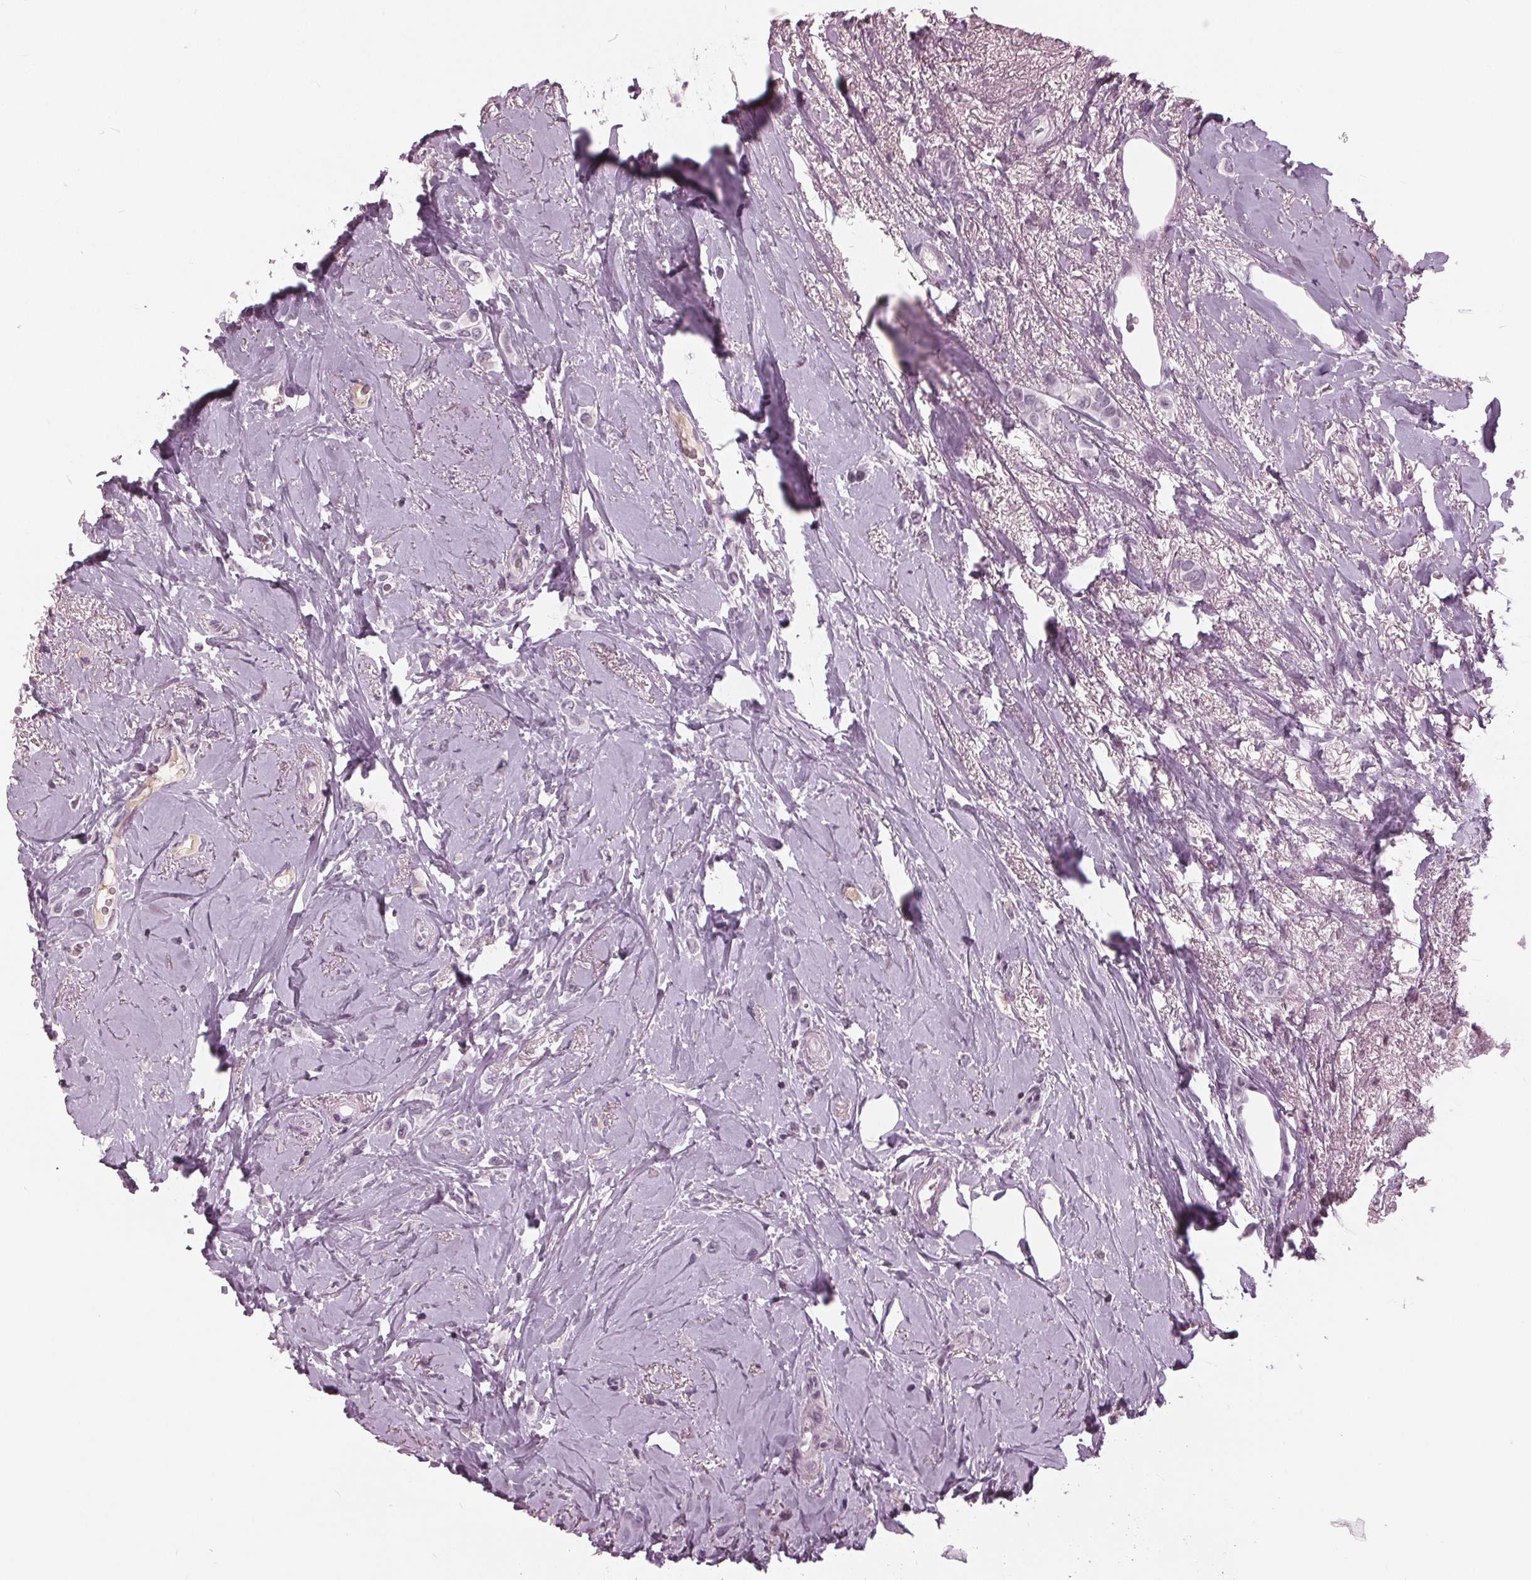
{"staining": {"intensity": "negative", "quantity": "none", "location": "none"}, "tissue": "breast cancer", "cell_type": "Tumor cells", "image_type": "cancer", "snomed": [{"axis": "morphology", "description": "Lobular carcinoma"}, {"axis": "topography", "description": "Breast"}], "caption": "Immunohistochemistry (IHC) photomicrograph of lobular carcinoma (breast) stained for a protein (brown), which shows no expression in tumor cells.", "gene": "SLC9A4", "patient": {"sex": "female", "age": 66}}